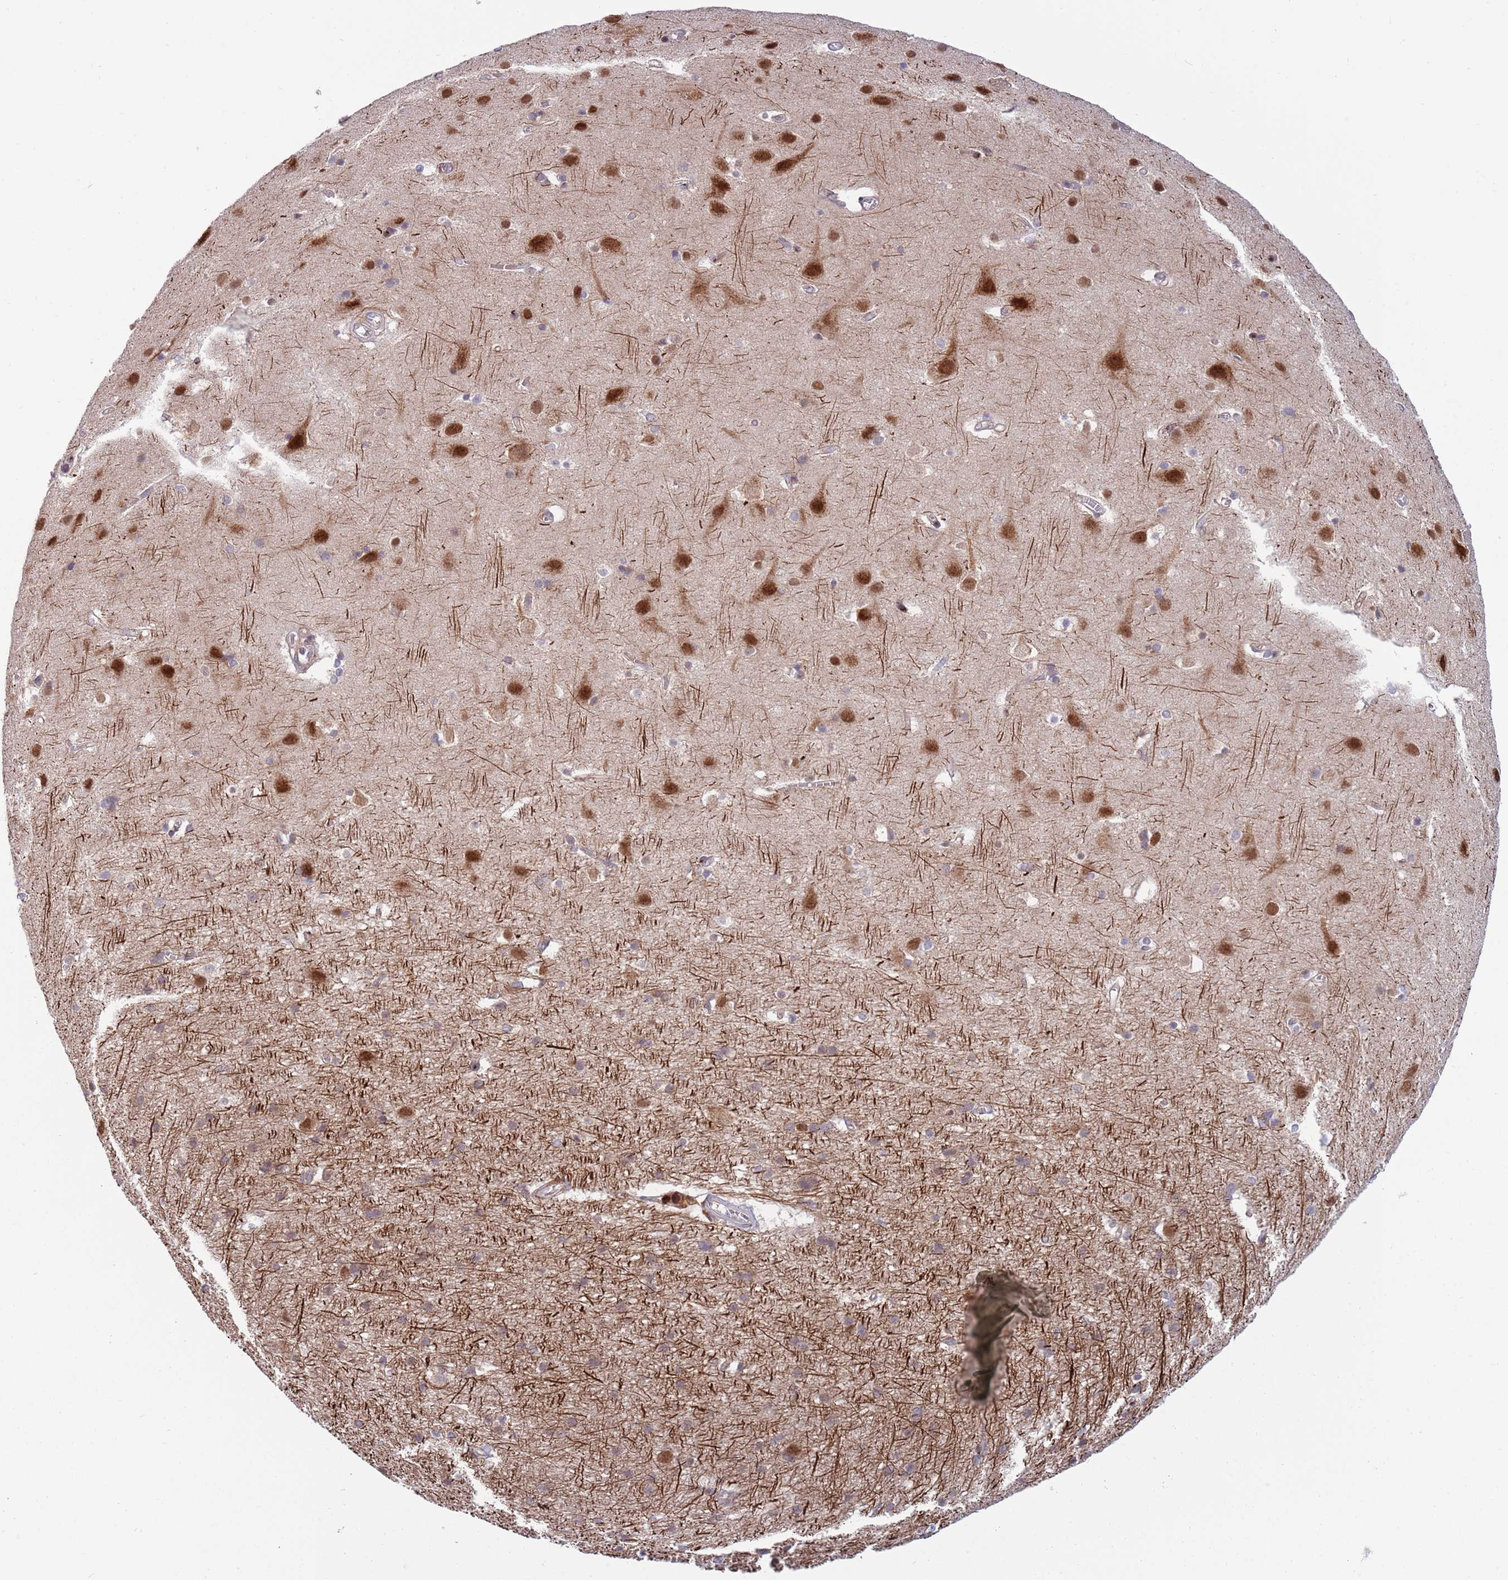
{"staining": {"intensity": "negative", "quantity": "none", "location": "none"}, "tissue": "cerebral cortex", "cell_type": "Endothelial cells", "image_type": "normal", "snomed": [{"axis": "morphology", "description": "Normal tissue, NOS"}, {"axis": "topography", "description": "Cerebral cortex"}], "caption": "High magnification brightfield microscopy of unremarkable cerebral cortex stained with DAB (brown) and counterstained with hematoxylin (blue): endothelial cells show no significant expression. (DAB (3,3'-diaminobenzidine) immunohistochemistry with hematoxylin counter stain).", "gene": "BTBD7", "patient": {"sex": "male", "age": 54}}